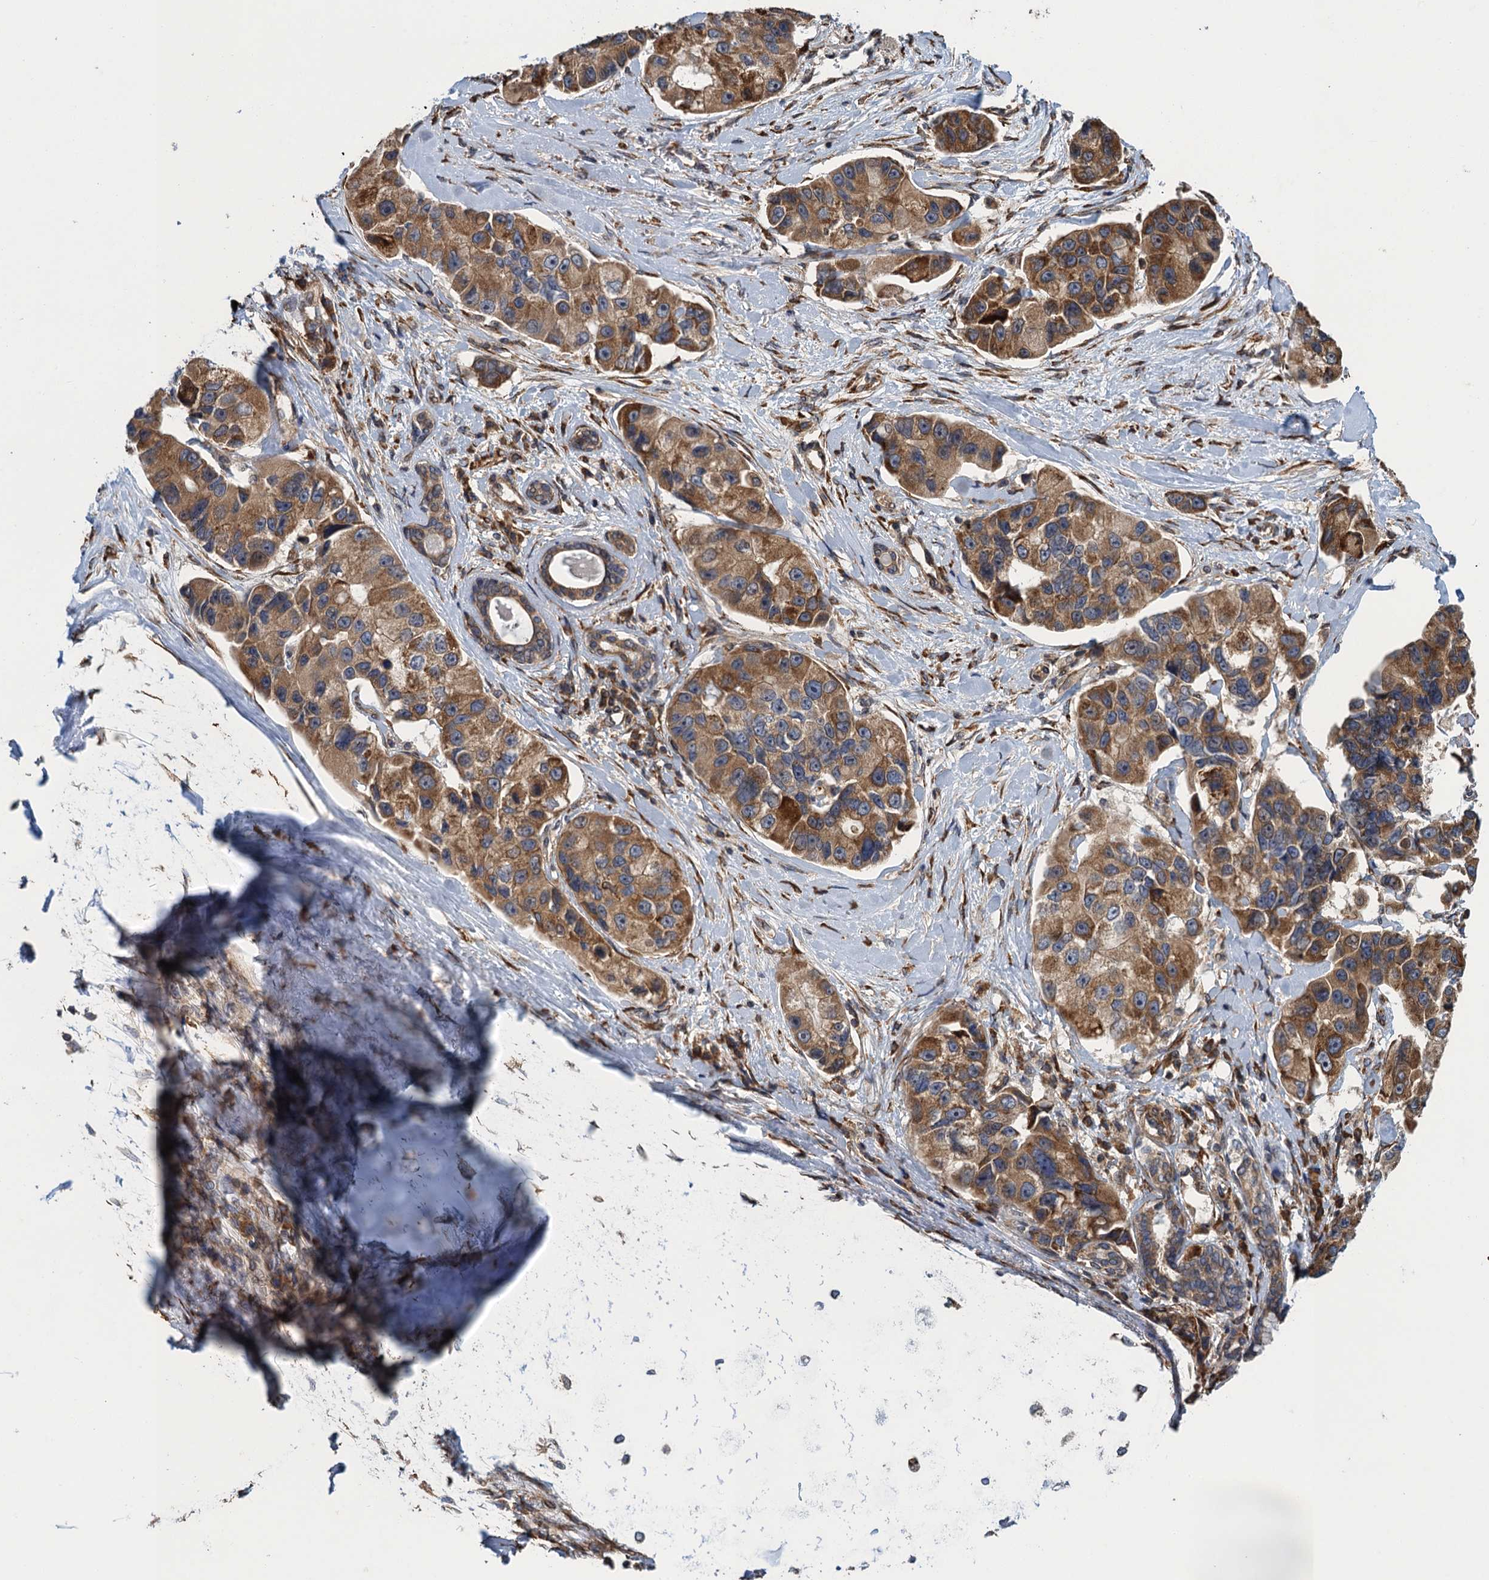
{"staining": {"intensity": "moderate", "quantity": ">75%", "location": "cytoplasmic/membranous"}, "tissue": "lung cancer", "cell_type": "Tumor cells", "image_type": "cancer", "snomed": [{"axis": "morphology", "description": "Adenocarcinoma, NOS"}, {"axis": "topography", "description": "Lung"}], "caption": "A photomicrograph showing moderate cytoplasmic/membranous expression in approximately >75% of tumor cells in adenocarcinoma (lung), as visualized by brown immunohistochemical staining.", "gene": "MDM1", "patient": {"sex": "female", "age": 54}}